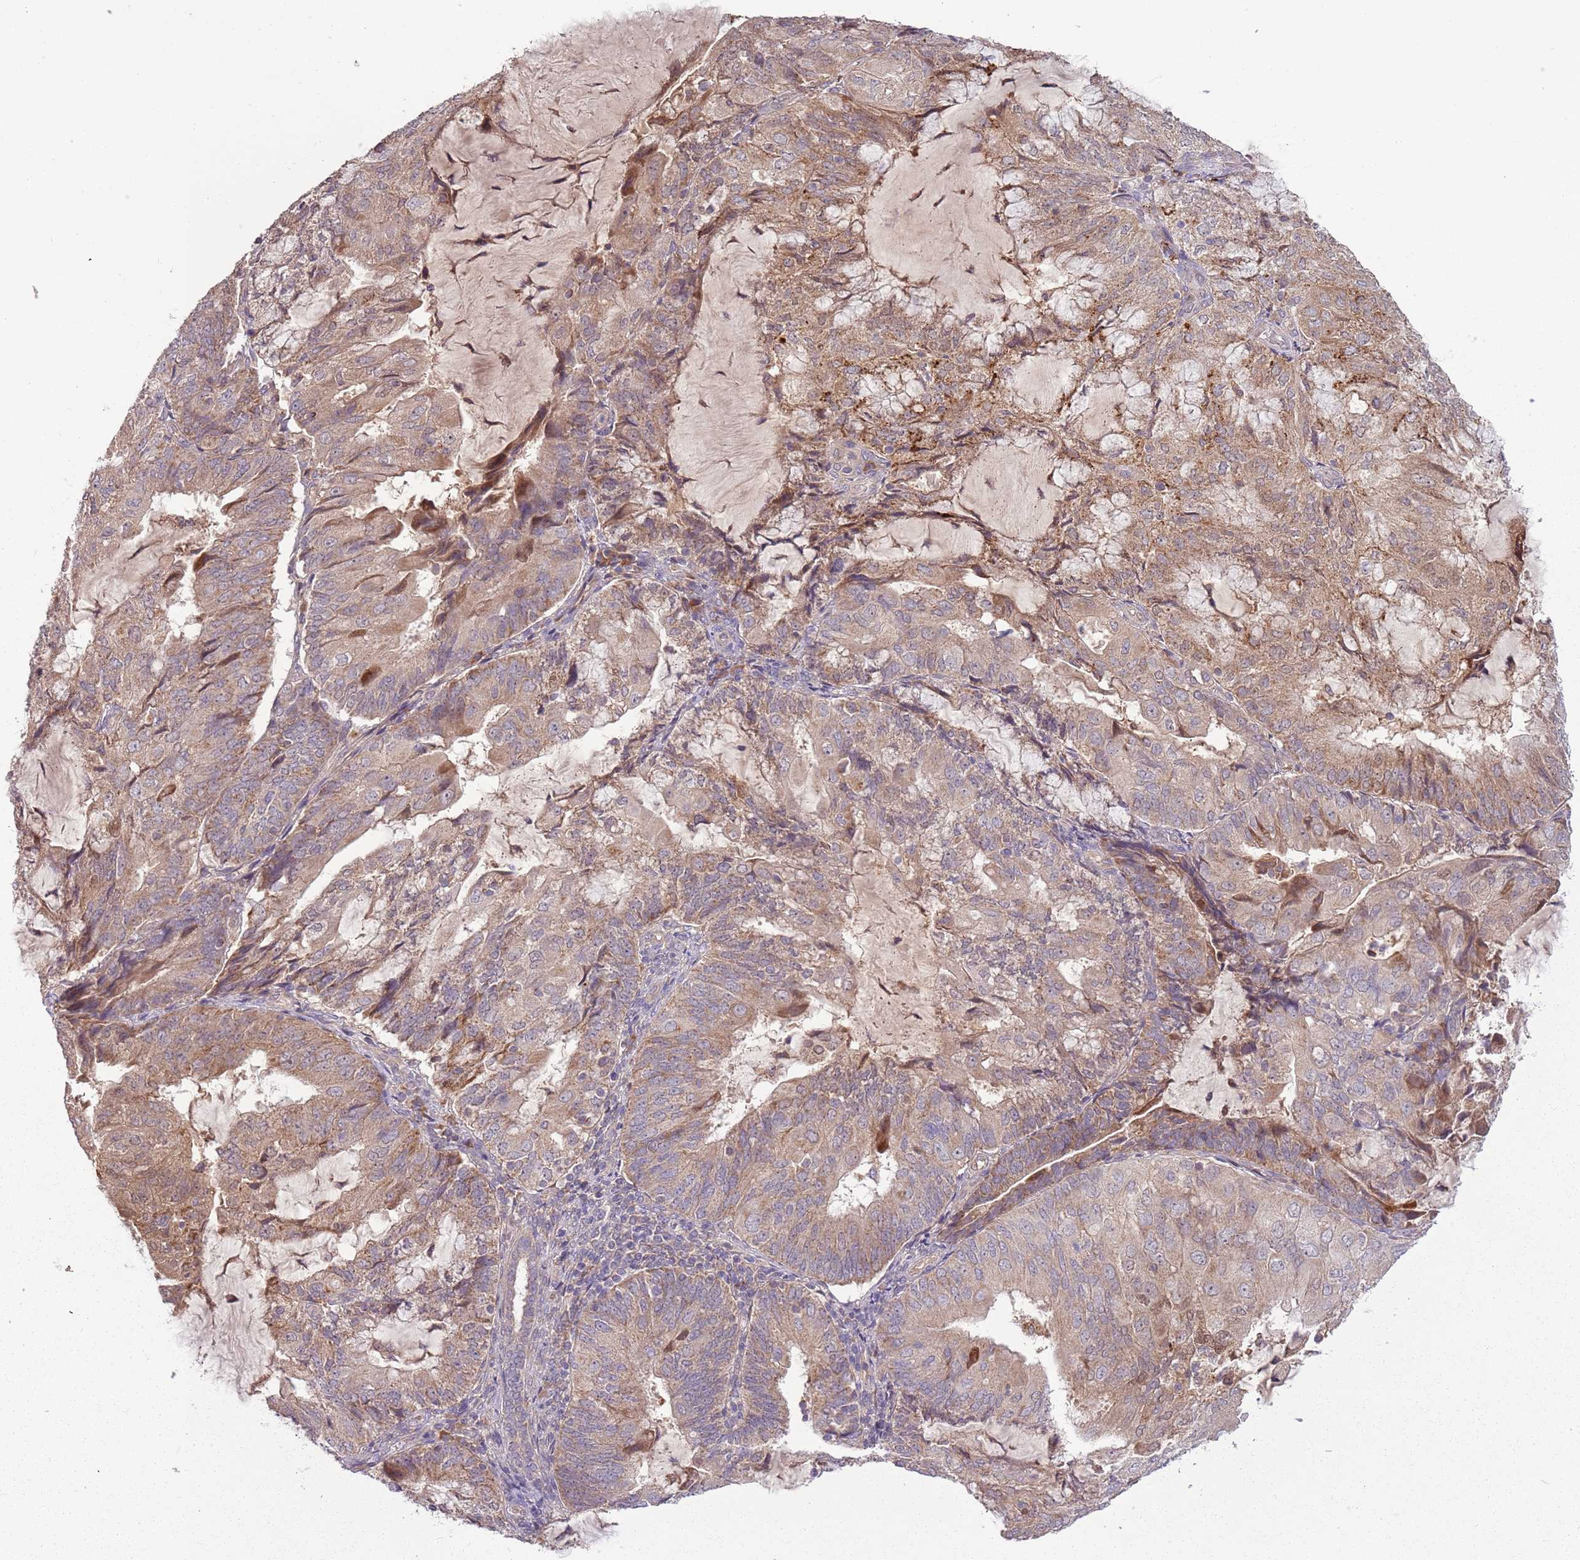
{"staining": {"intensity": "moderate", "quantity": ">75%", "location": "cytoplasmic/membranous"}, "tissue": "endometrial cancer", "cell_type": "Tumor cells", "image_type": "cancer", "snomed": [{"axis": "morphology", "description": "Adenocarcinoma, NOS"}, {"axis": "topography", "description": "Endometrium"}], "caption": "Immunohistochemical staining of endometrial adenocarcinoma shows moderate cytoplasmic/membranous protein positivity in approximately >75% of tumor cells.", "gene": "FECH", "patient": {"sex": "female", "age": 81}}